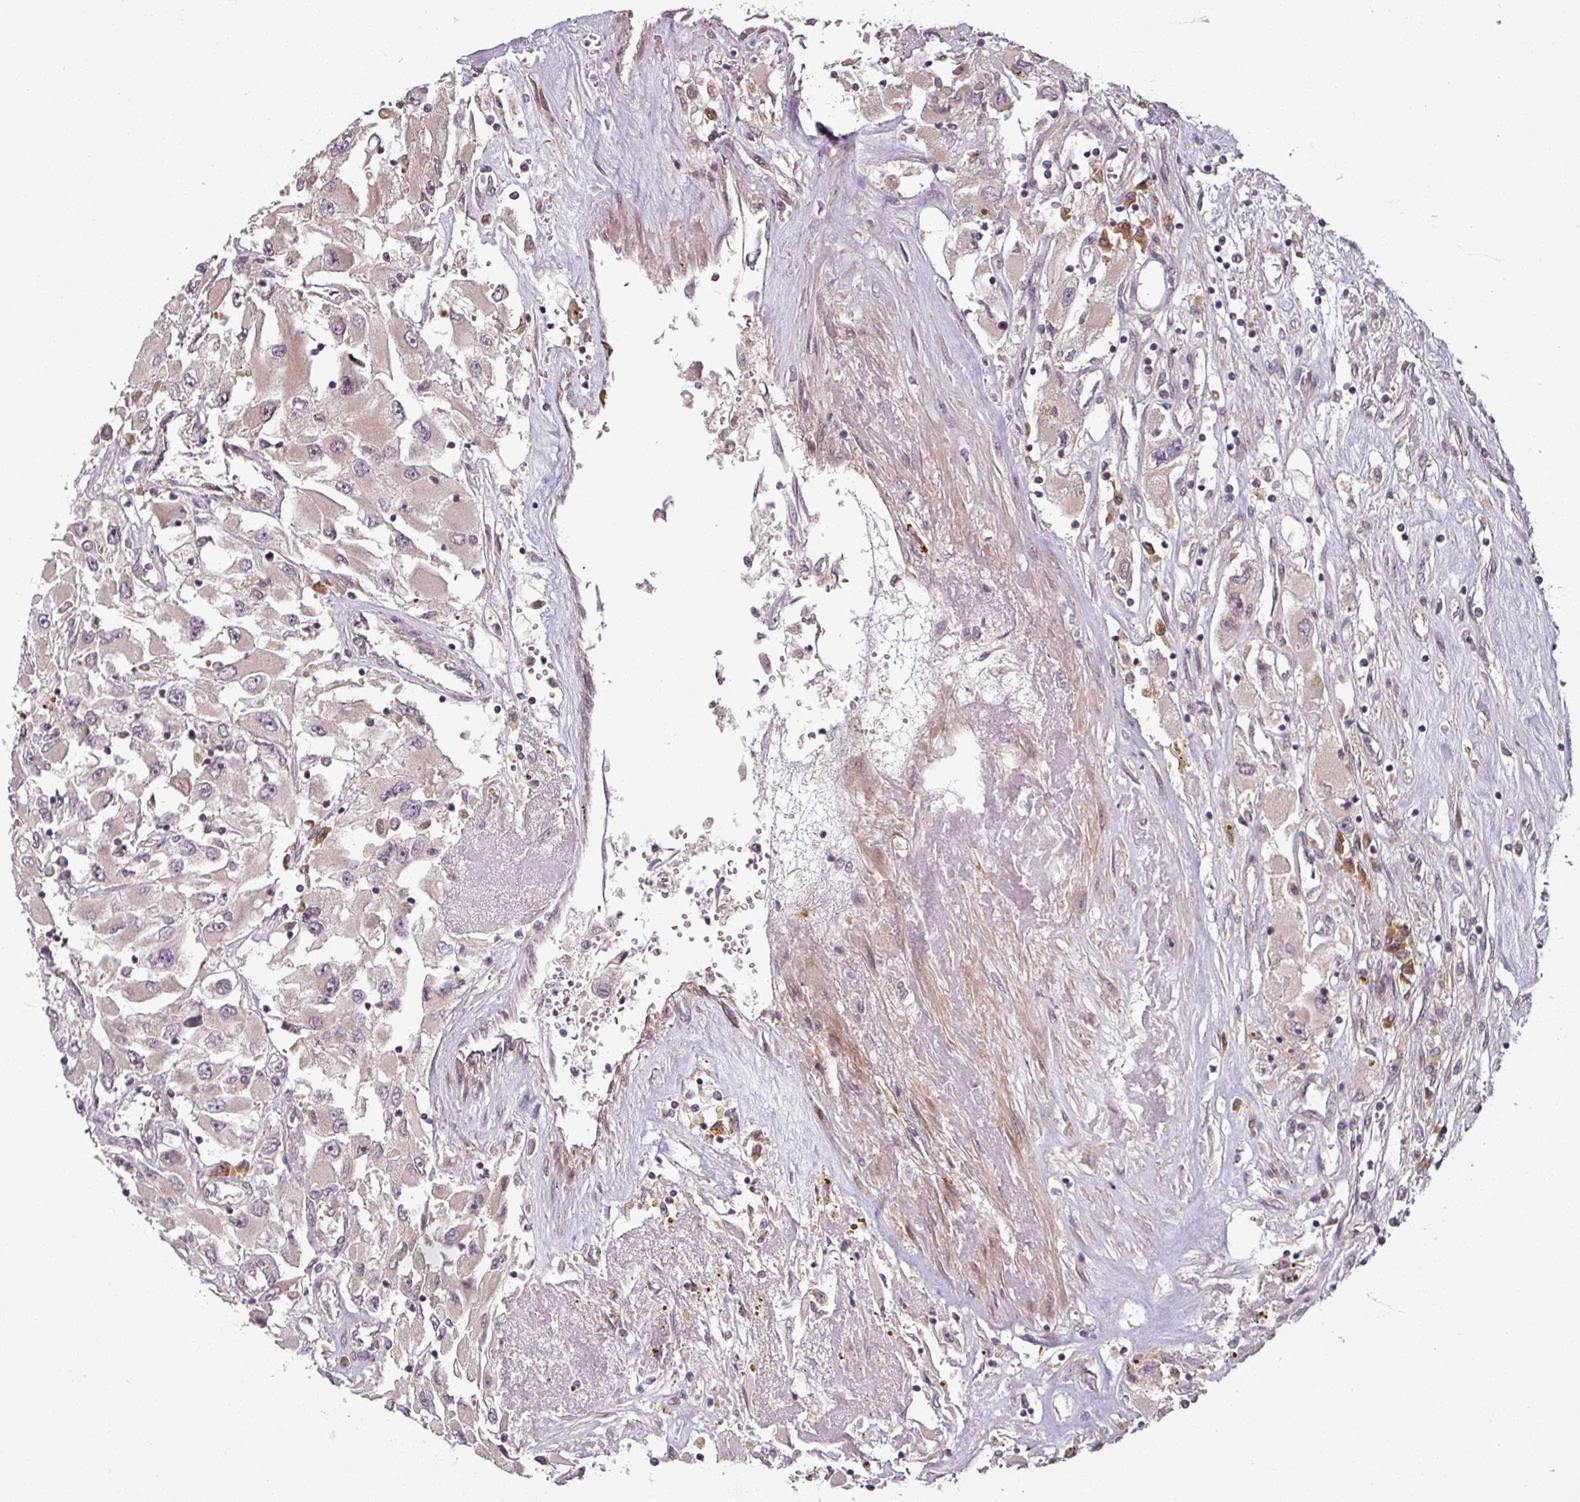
{"staining": {"intensity": "weak", "quantity": "<25%", "location": "cytoplasmic/membranous"}, "tissue": "renal cancer", "cell_type": "Tumor cells", "image_type": "cancer", "snomed": [{"axis": "morphology", "description": "Adenocarcinoma, NOS"}, {"axis": "topography", "description": "Kidney"}], "caption": "IHC histopathology image of neoplastic tissue: renal adenocarcinoma stained with DAB (3,3'-diaminobenzidine) exhibits no significant protein expression in tumor cells. (Brightfield microscopy of DAB immunohistochemistry (IHC) at high magnification).", "gene": "POLR2G", "patient": {"sex": "female", "age": 52}}